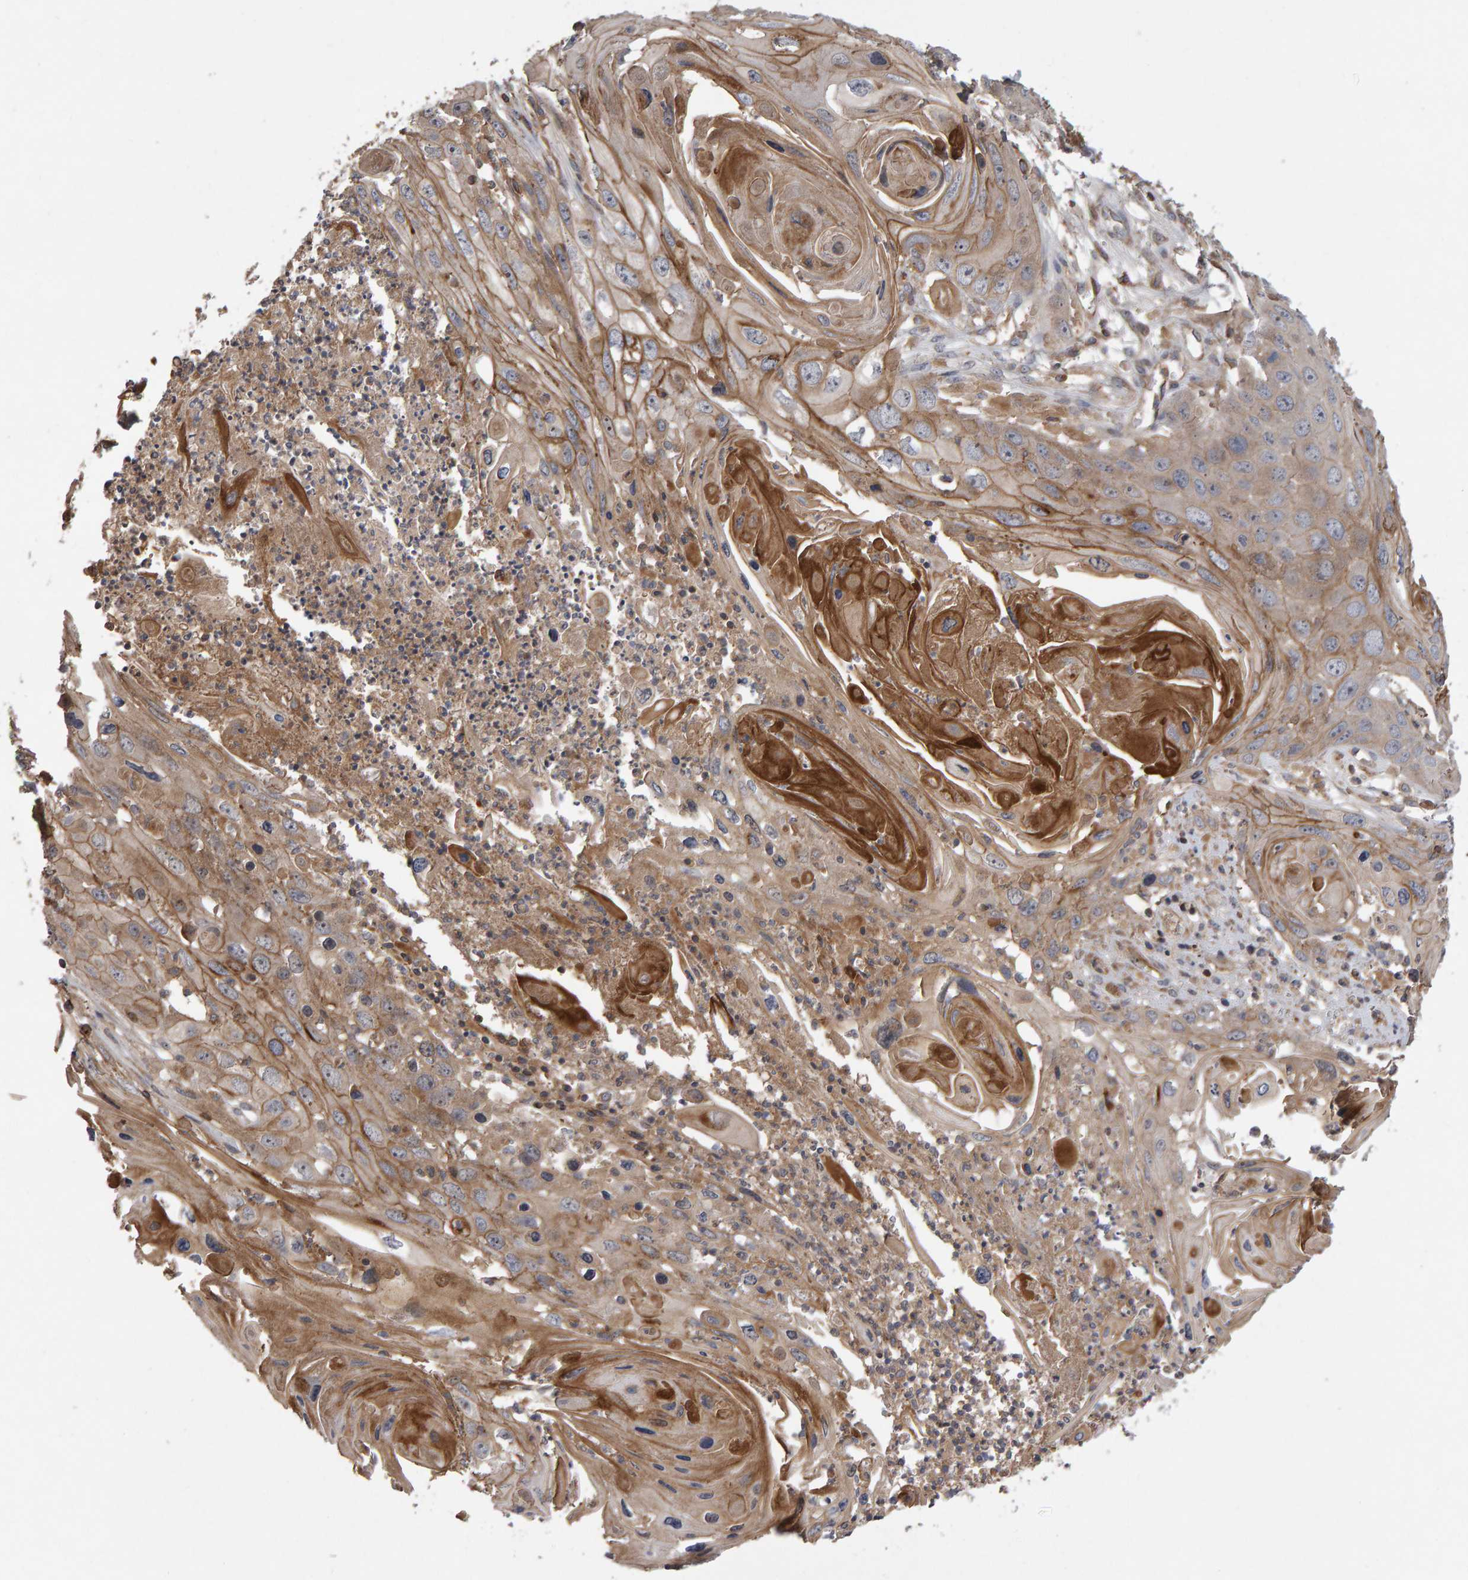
{"staining": {"intensity": "moderate", "quantity": "25%-75%", "location": "cytoplasmic/membranous"}, "tissue": "skin cancer", "cell_type": "Tumor cells", "image_type": "cancer", "snomed": [{"axis": "morphology", "description": "Squamous cell carcinoma, NOS"}, {"axis": "topography", "description": "Skin"}], "caption": "DAB (3,3'-diaminobenzidine) immunohistochemical staining of skin cancer (squamous cell carcinoma) reveals moderate cytoplasmic/membranous protein expression in about 25%-75% of tumor cells.", "gene": "PGS1", "patient": {"sex": "male", "age": 55}}